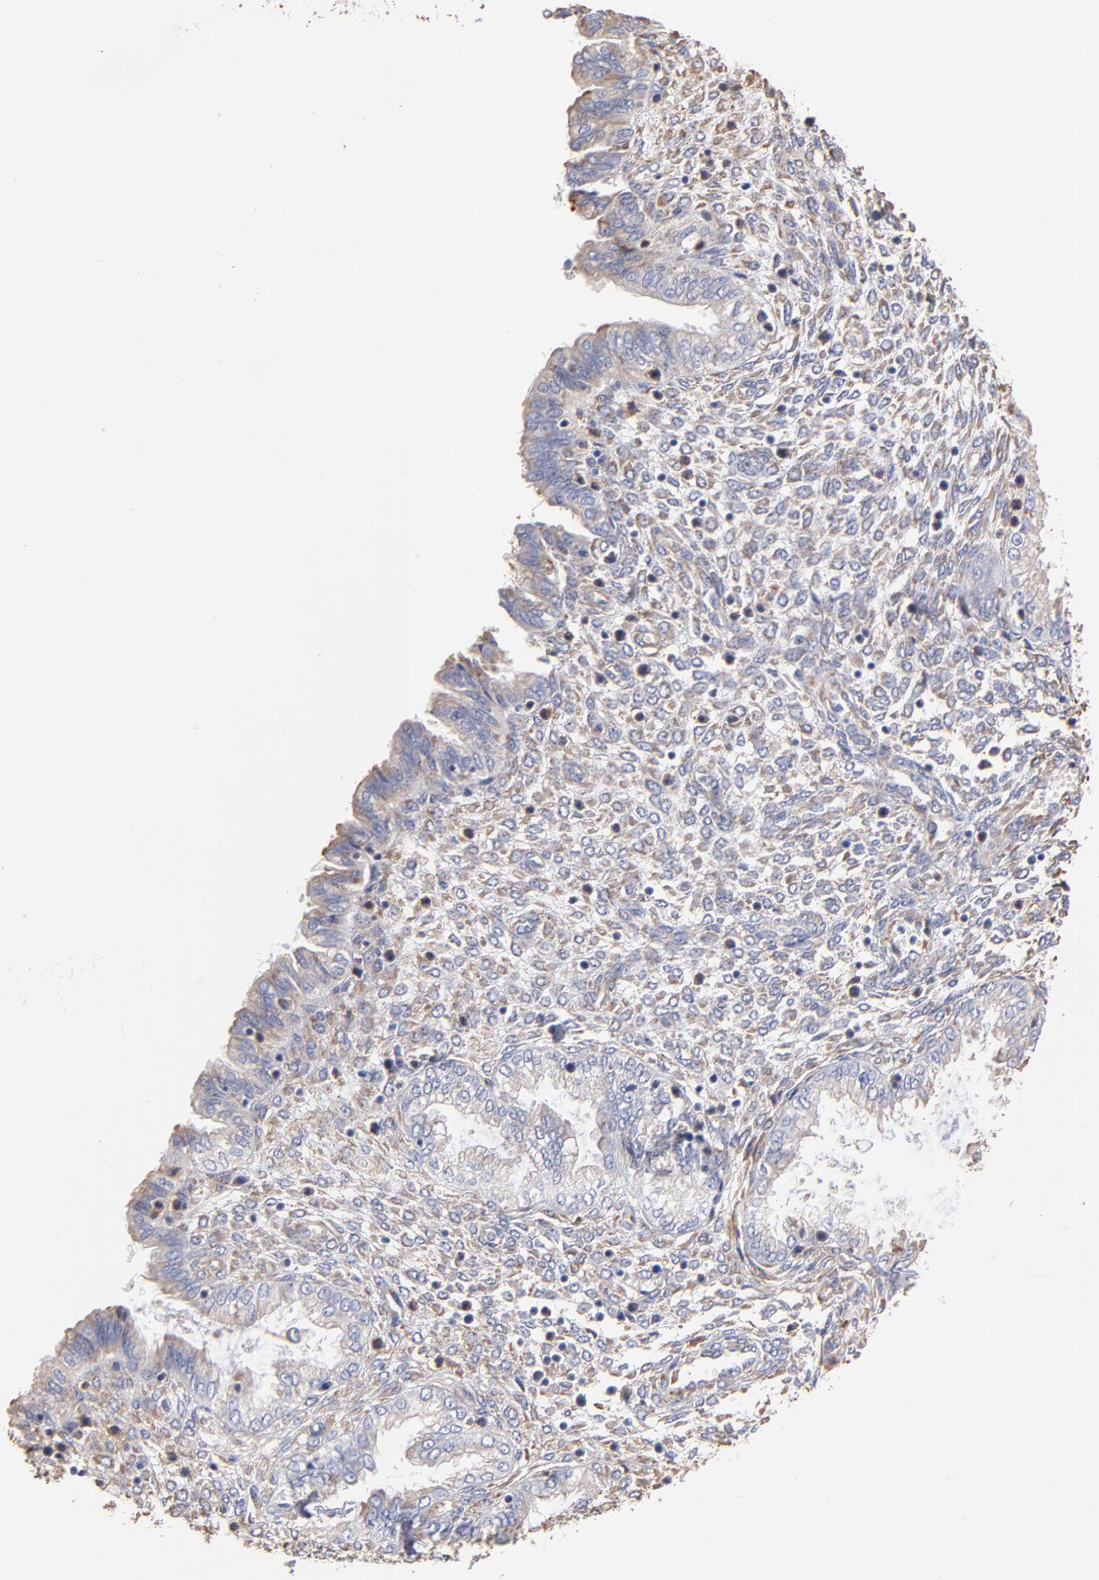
{"staining": {"intensity": "negative", "quantity": "none", "location": "none"}, "tissue": "endometrium", "cell_type": "Cells in endometrial stroma", "image_type": "normal", "snomed": [{"axis": "morphology", "description": "Normal tissue, NOS"}, {"axis": "topography", "description": "Endometrium"}], "caption": "The micrograph shows no significant expression in cells in endometrial stroma of endometrium.", "gene": "RPL9", "patient": {"sex": "female", "age": 33}}